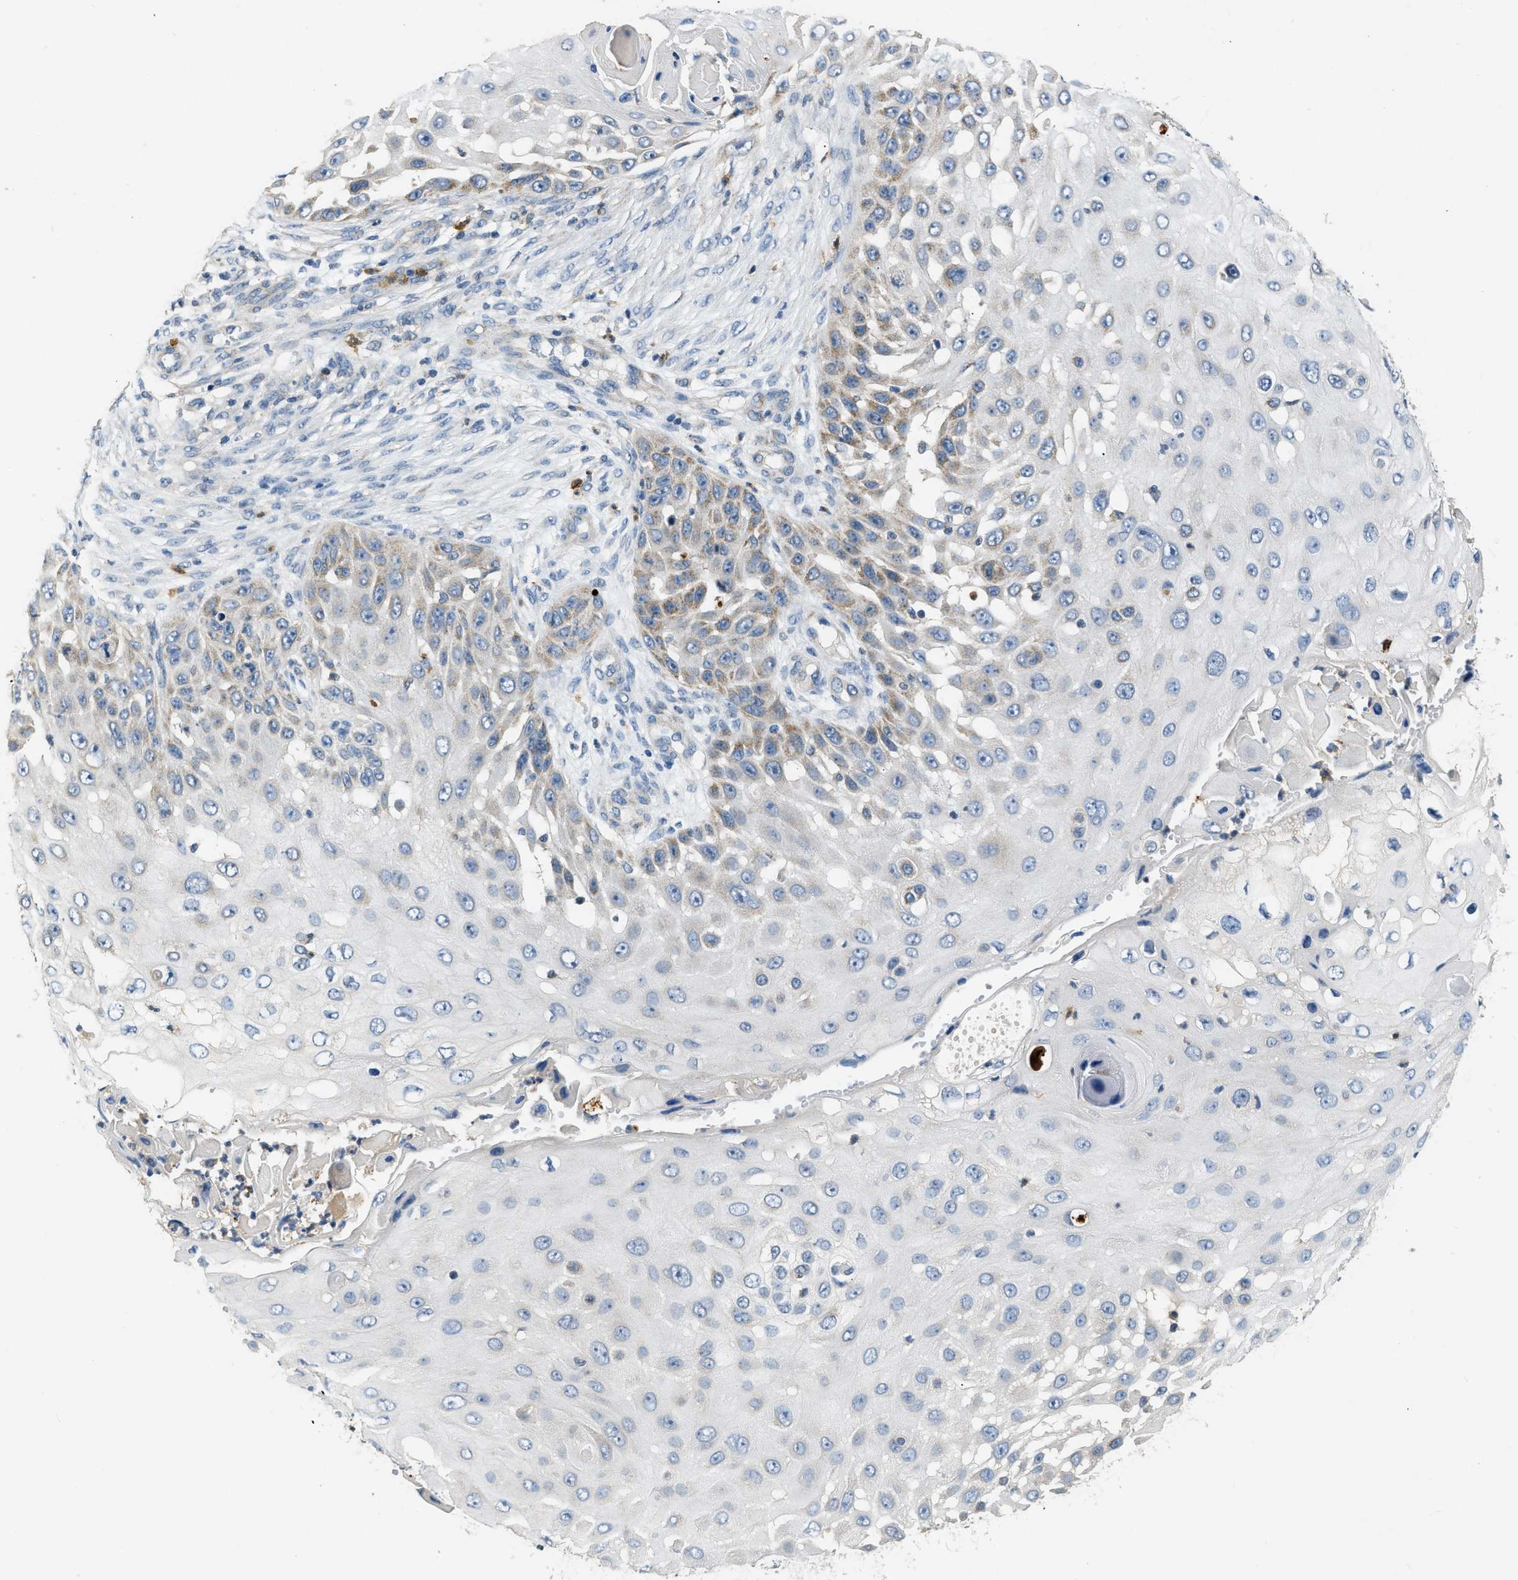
{"staining": {"intensity": "weak", "quantity": "<25%", "location": "cytoplasmic/membranous"}, "tissue": "skin cancer", "cell_type": "Tumor cells", "image_type": "cancer", "snomed": [{"axis": "morphology", "description": "Squamous cell carcinoma, NOS"}, {"axis": "topography", "description": "Skin"}], "caption": "IHC of squamous cell carcinoma (skin) displays no positivity in tumor cells.", "gene": "TOMM34", "patient": {"sex": "female", "age": 44}}